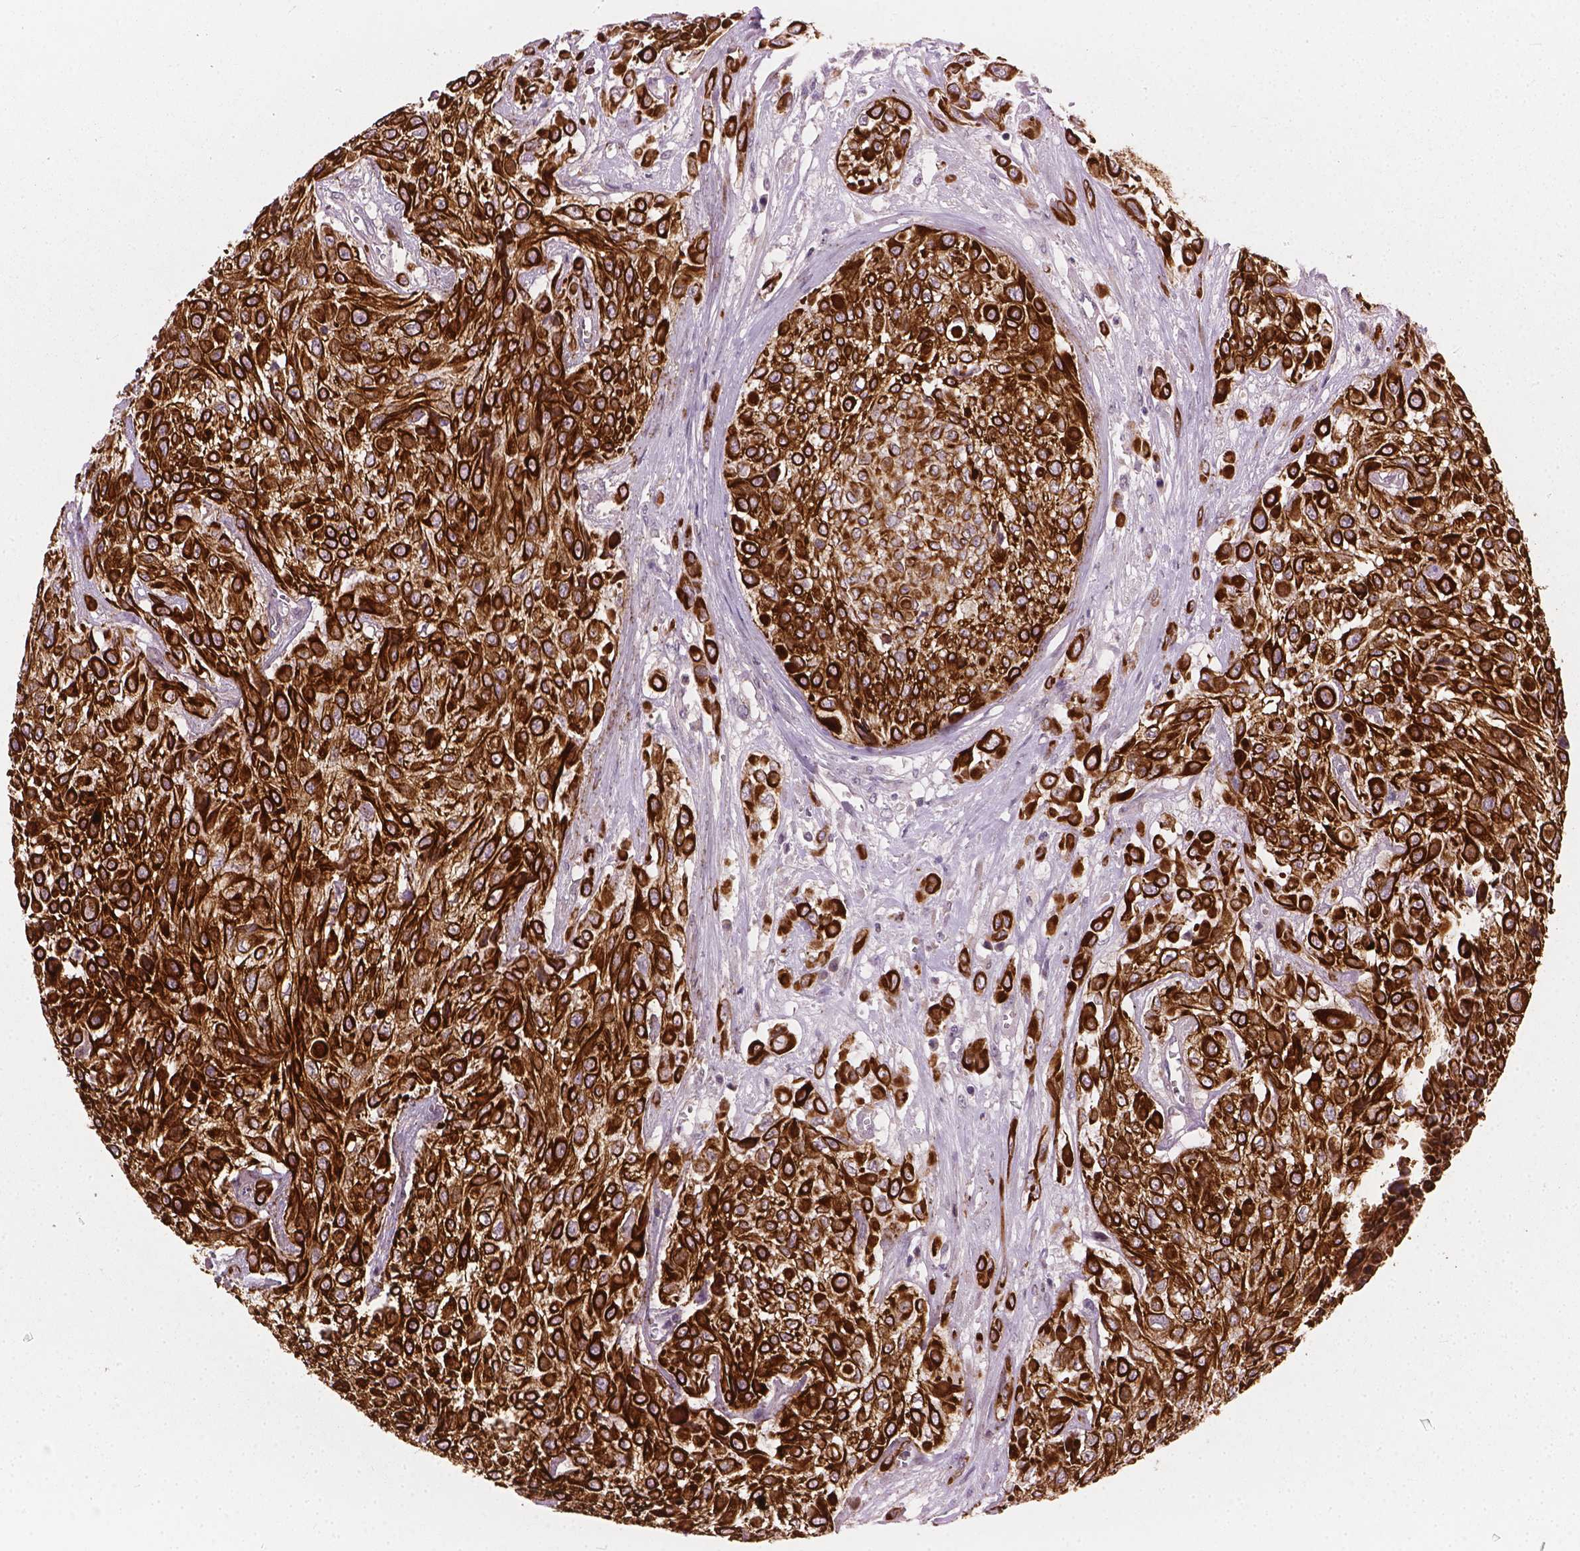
{"staining": {"intensity": "strong", "quantity": ">75%", "location": "cytoplasmic/membranous"}, "tissue": "urothelial cancer", "cell_type": "Tumor cells", "image_type": "cancer", "snomed": [{"axis": "morphology", "description": "Urothelial carcinoma, High grade"}, {"axis": "topography", "description": "Urinary bladder"}], "caption": "Protein staining of urothelial carcinoma (high-grade) tissue reveals strong cytoplasmic/membranous staining in about >75% of tumor cells.", "gene": "KRT17", "patient": {"sex": "male", "age": 57}}